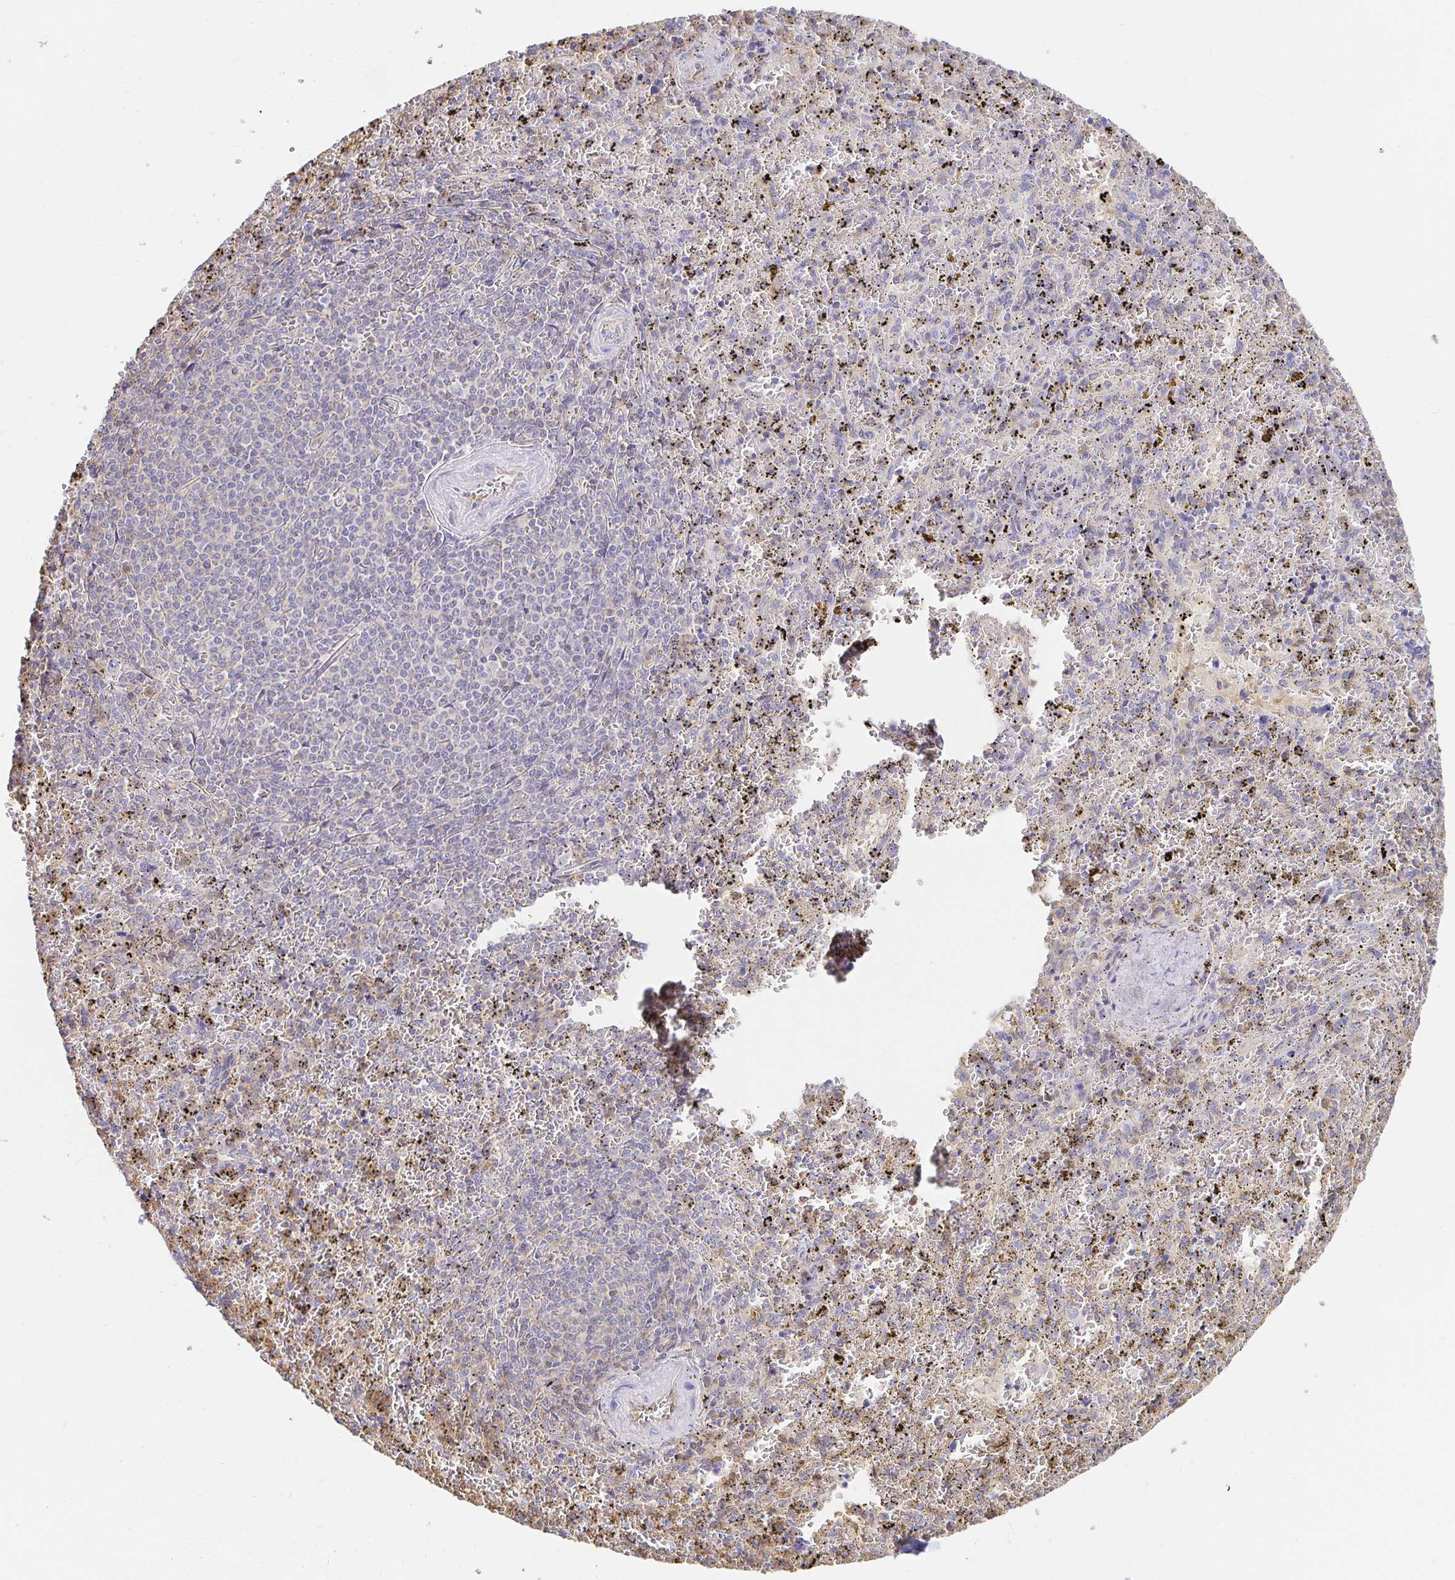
{"staining": {"intensity": "negative", "quantity": "none", "location": "none"}, "tissue": "spleen", "cell_type": "Cells in red pulp", "image_type": "normal", "snomed": [{"axis": "morphology", "description": "Normal tissue, NOS"}, {"axis": "topography", "description": "Spleen"}], "caption": "The micrograph reveals no staining of cells in red pulp in benign spleen. The staining was performed using DAB (3,3'-diaminobenzidine) to visualize the protein expression in brown, while the nuclei were stained in blue with hematoxylin (Magnification: 20x).", "gene": "TSPAN19", "patient": {"sex": "female", "age": 50}}